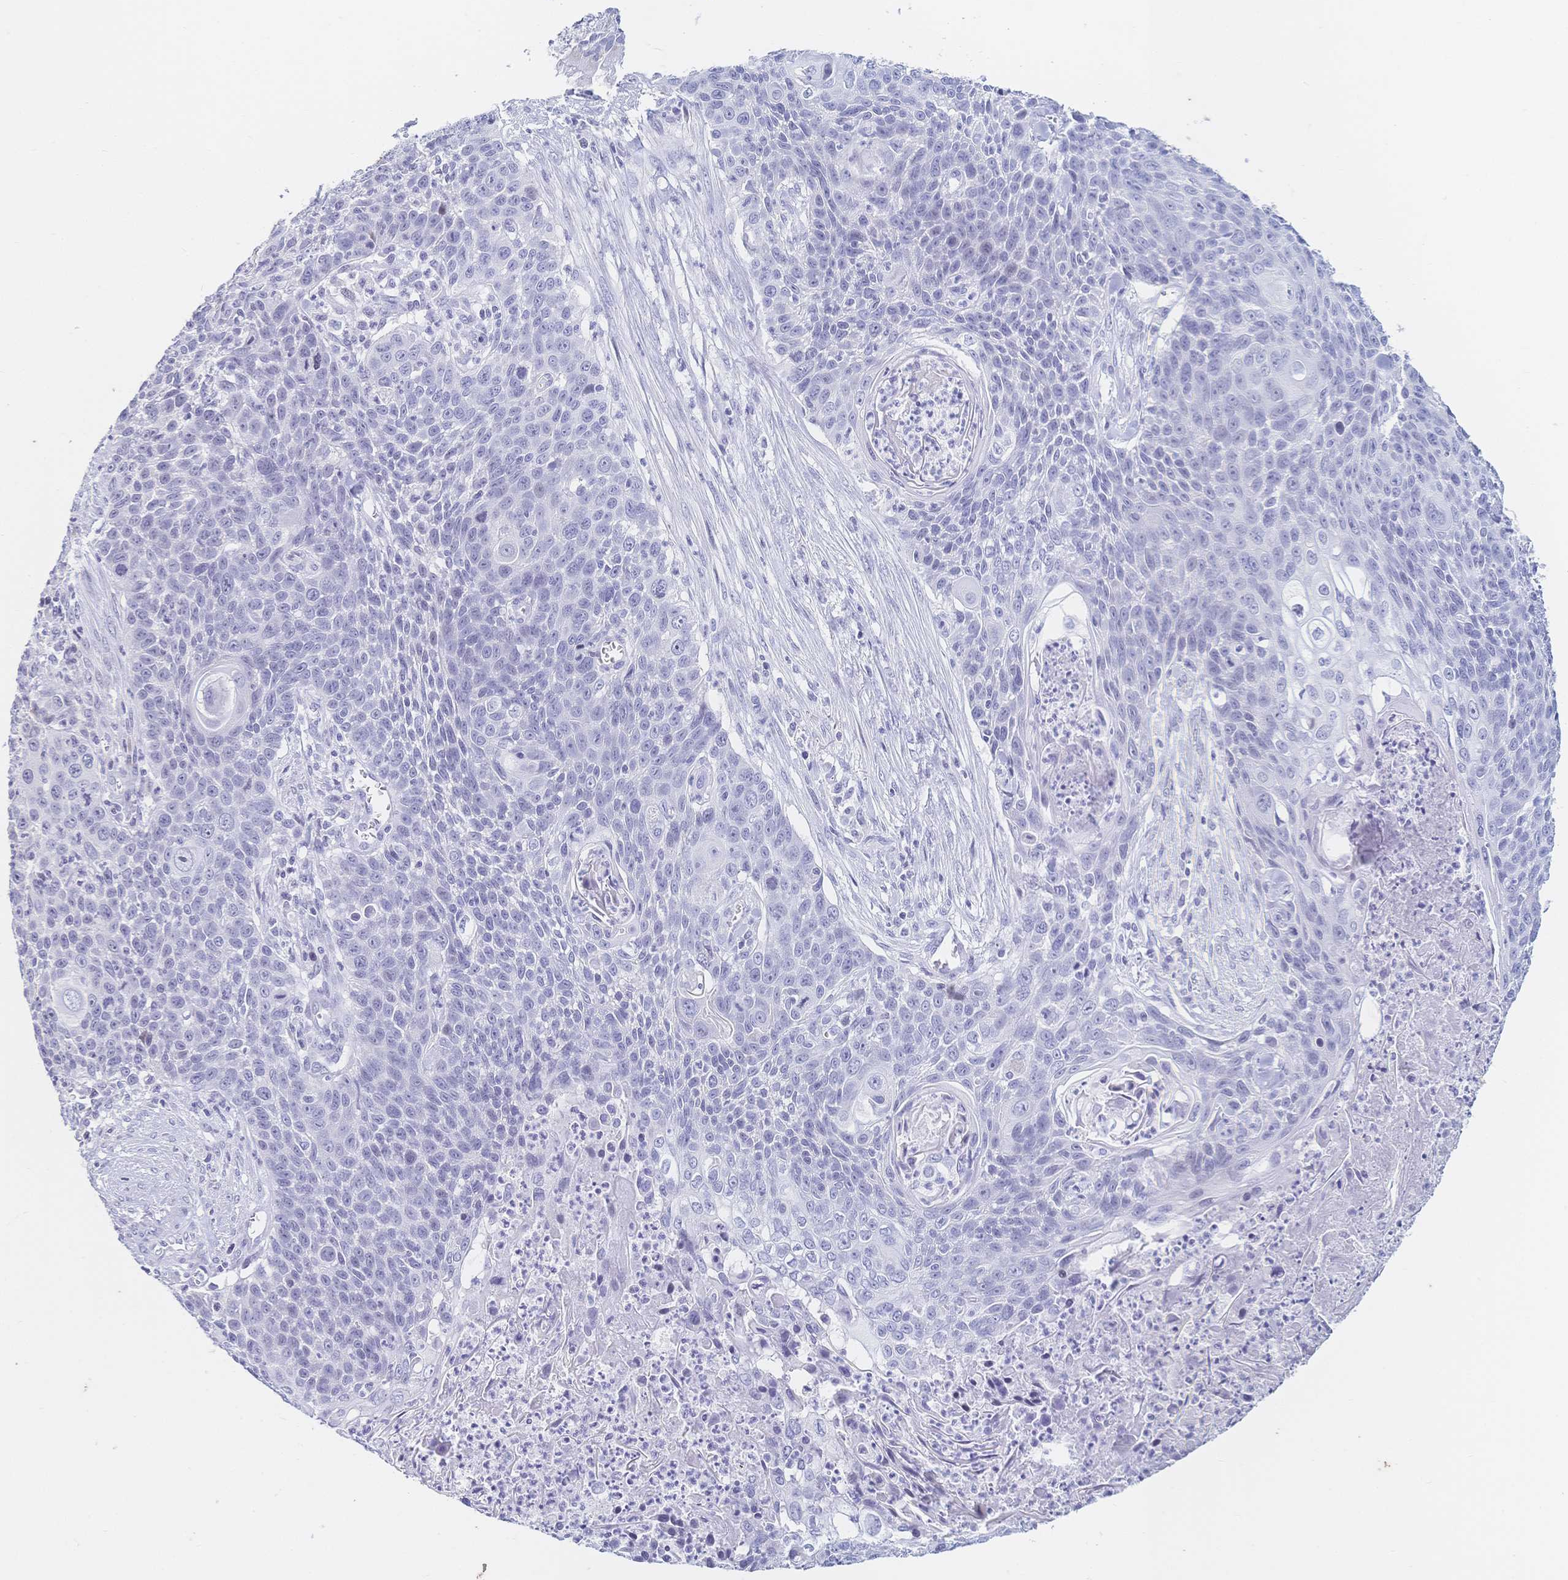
{"staining": {"intensity": "negative", "quantity": "none", "location": "none"}, "tissue": "lung cancer", "cell_type": "Tumor cells", "image_type": "cancer", "snomed": [{"axis": "morphology", "description": "Squamous cell carcinoma, NOS"}, {"axis": "morphology", "description": "Squamous cell carcinoma, metastatic, NOS"}, {"axis": "topography", "description": "Lung"}, {"axis": "topography", "description": "Pleura, NOS"}], "caption": "Tumor cells are negative for protein expression in human lung cancer. (DAB (3,3'-diaminobenzidine) IHC, high magnification).", "gene": "CR2", "patient": {"sex": "male", "age": 72}}